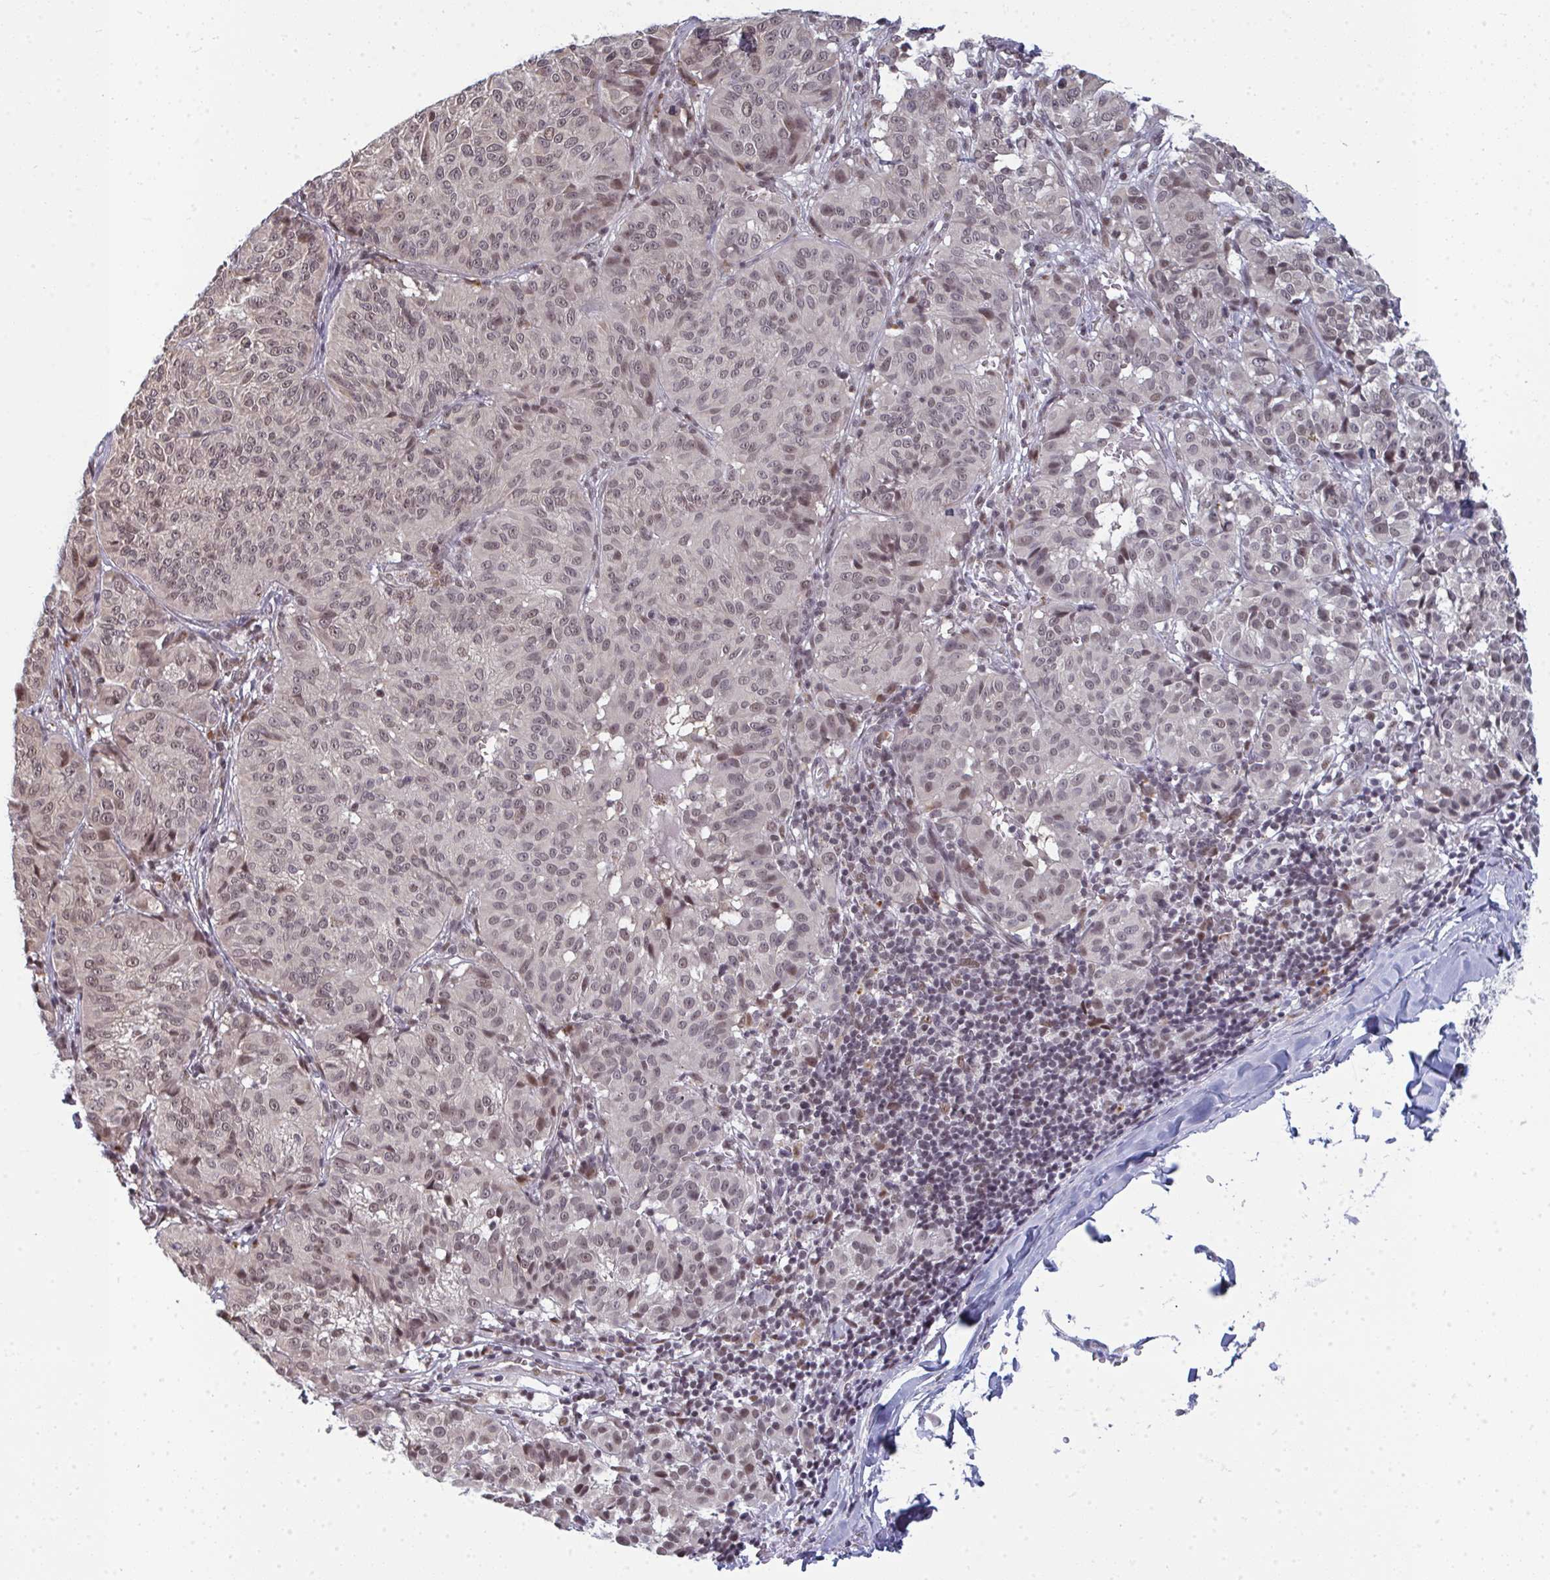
{"staining": {"intensity": "weak", "quantity": ">75%", "location": "nuclear"}, "tissue": "melanoma", "cell_type": "Tumor cells", "image_type": "cancer", "snomed": [{"axis": "morphology", "description": "Malignant melanoma, NOS"}, {"axis": "topography", "description": "Skin"}], "caption": "Malignant melanoma stained with a brown dye demonstrates weak nuclear positive expression in about >75% of tumor cells.", "gene": "ATF1", "patient": {"sex": "female", "age": 72}}